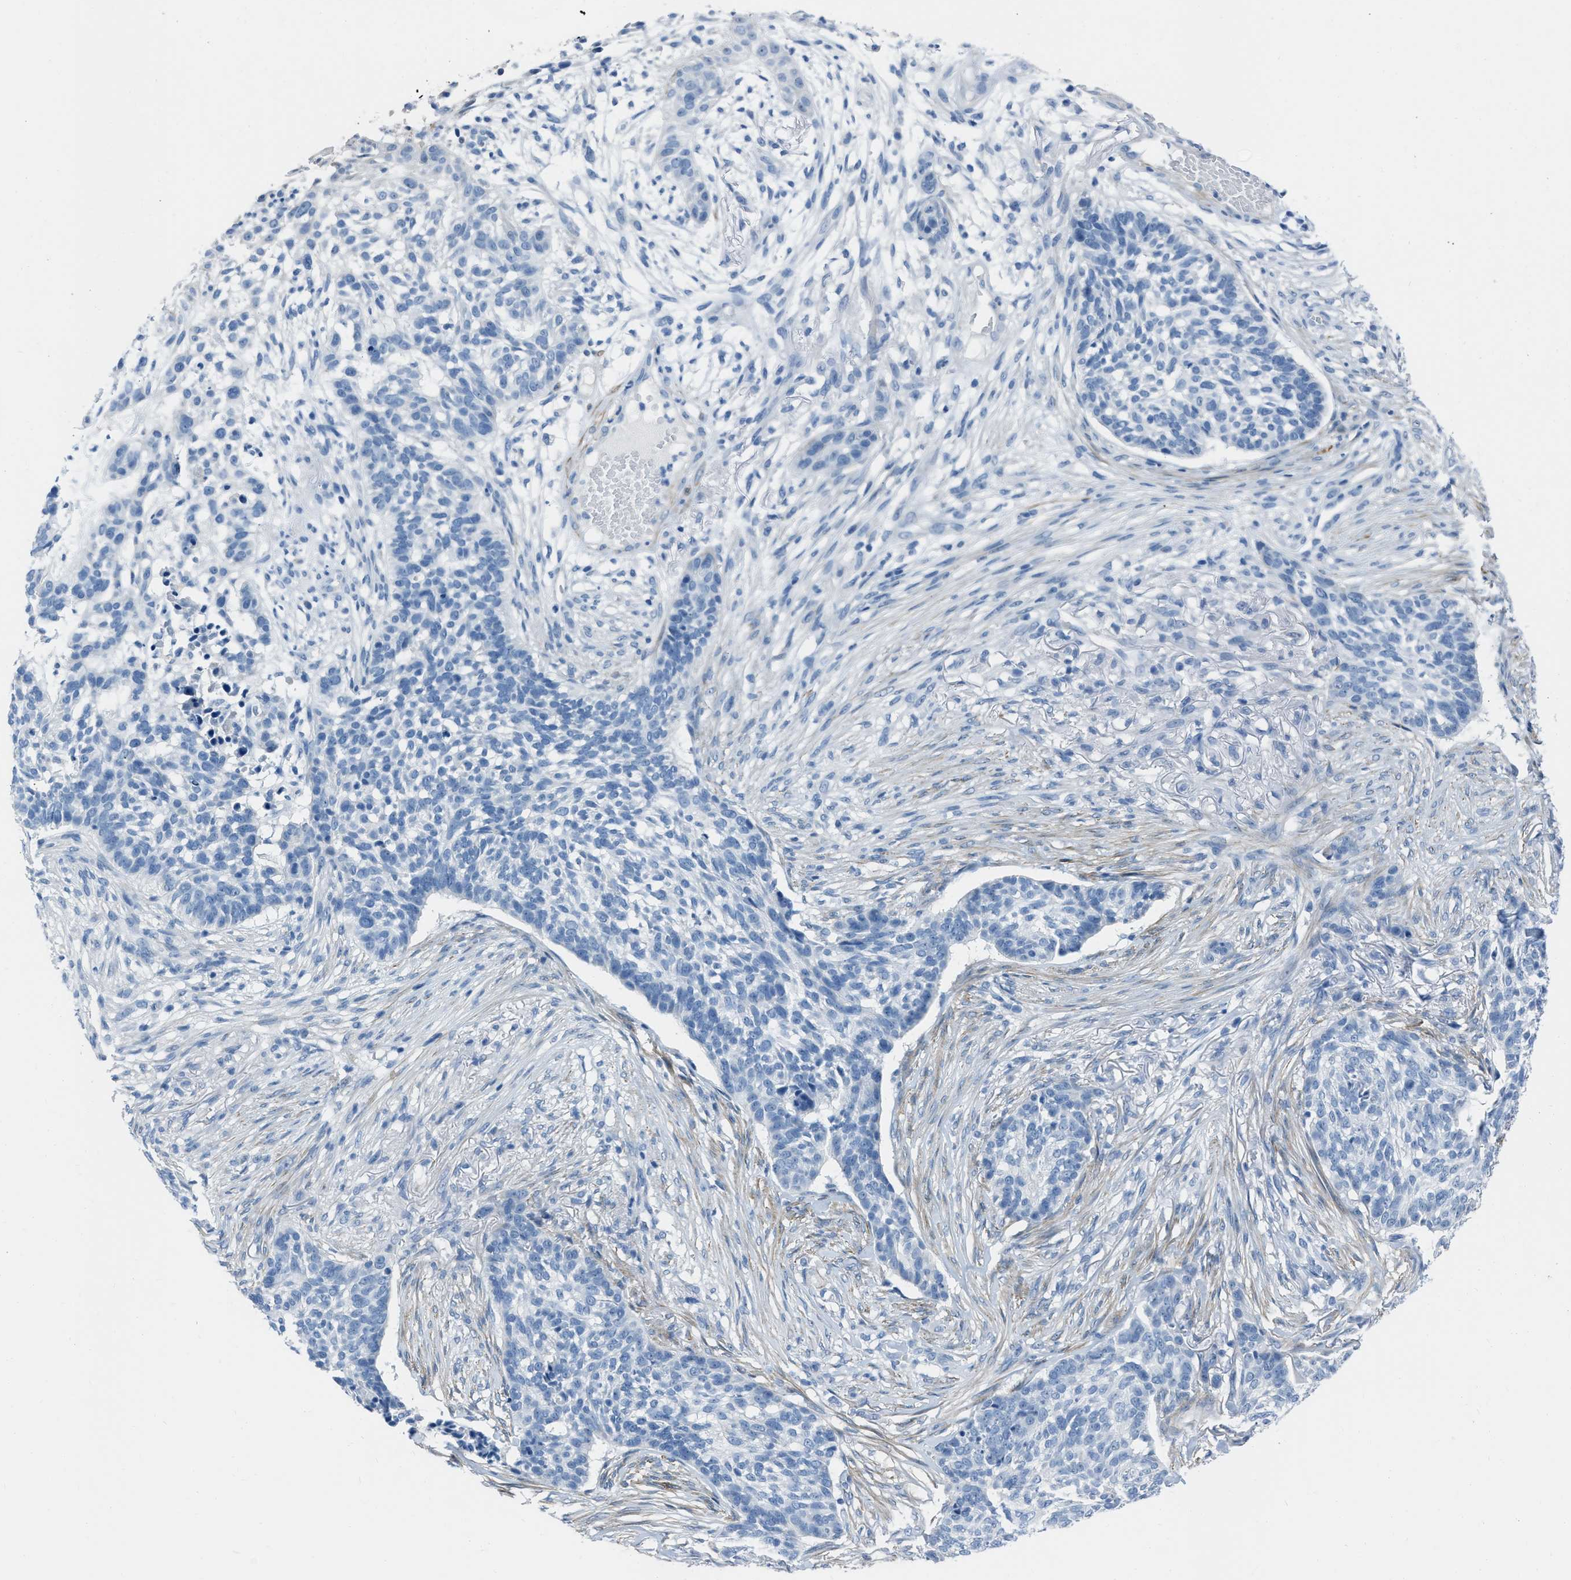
{"staining": {"intensity": "negative", "quantity": "none", "location": "none"}, "tissue": "skin cancer", "cell_type": "Tumor cells", "image_type": "cancer", "snomed": [{"axis": "morphology", "description": "Basal cell carcinoma"}, {"axis": "topography", "description": "Skin"}], "caption": "This is an IHC micrograph of skin cancer (basal cell carcinoma). There is no staining in tumor cells.", "gene": "SPATC1L", "patient": {"sex": "male", "age": 85}}